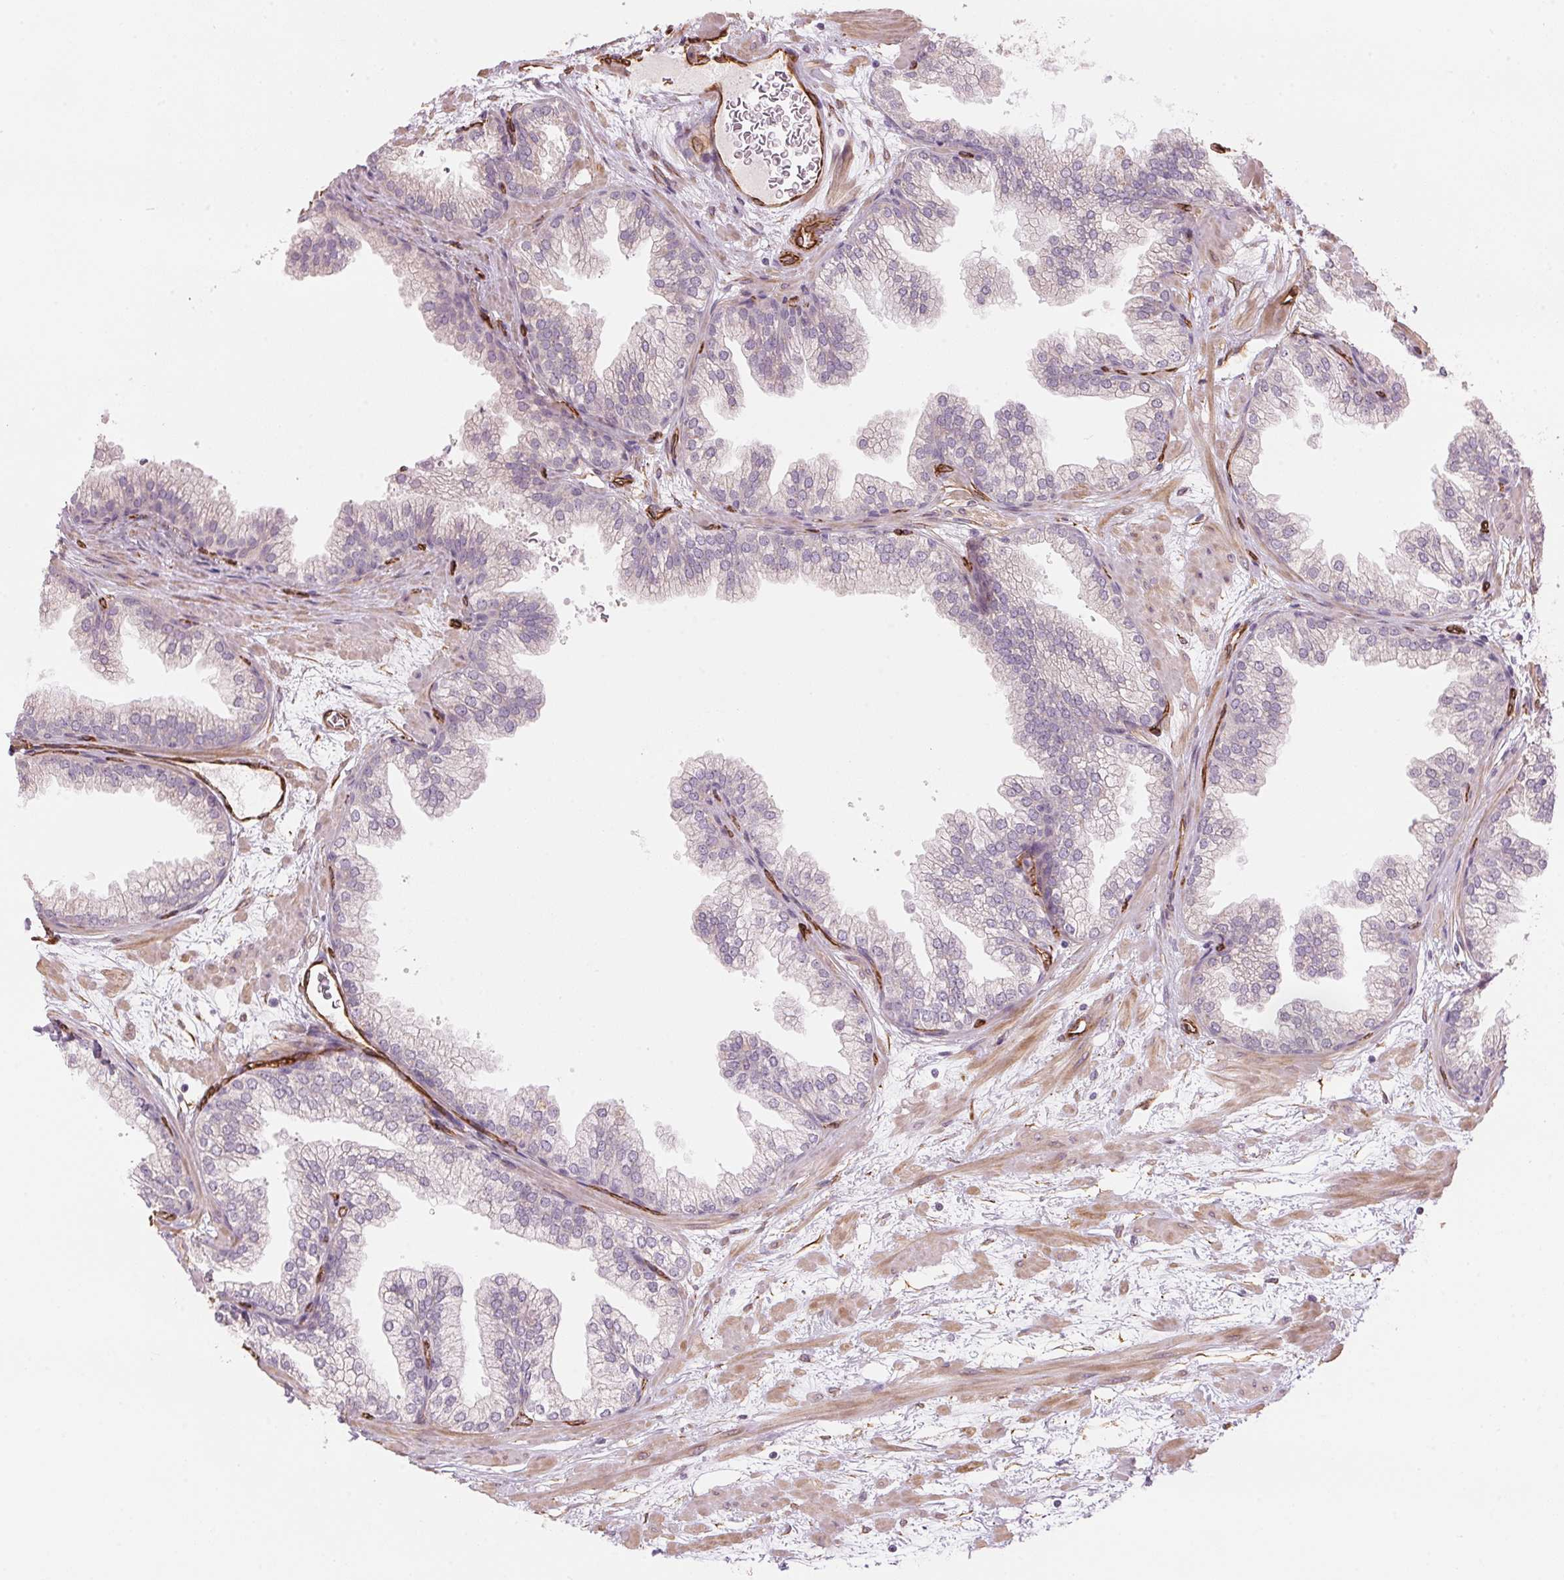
{"staining": {"intensity": "negative", "quantity": "none", "location": "none"}, "tissue": "prostate", "cell_type": "Glandular cells", "image_type": "normal", "snomed": [{"axis": "morphology", "description": "Normal tissue, NOS"}, {"axis": "topography", "description": "Prostate"}], "caption": "Glandular cells are negative for brown protein staining in unremarkable prostate. (Stains: DAB (3,3'-diaminobenzidine) immunohistochemistry with hematoxylin counter stain, Microscopy: brightfield microscopy at high magnification).", "gene": "CLPS", "patient": {"sex": "male", "age": 37}}